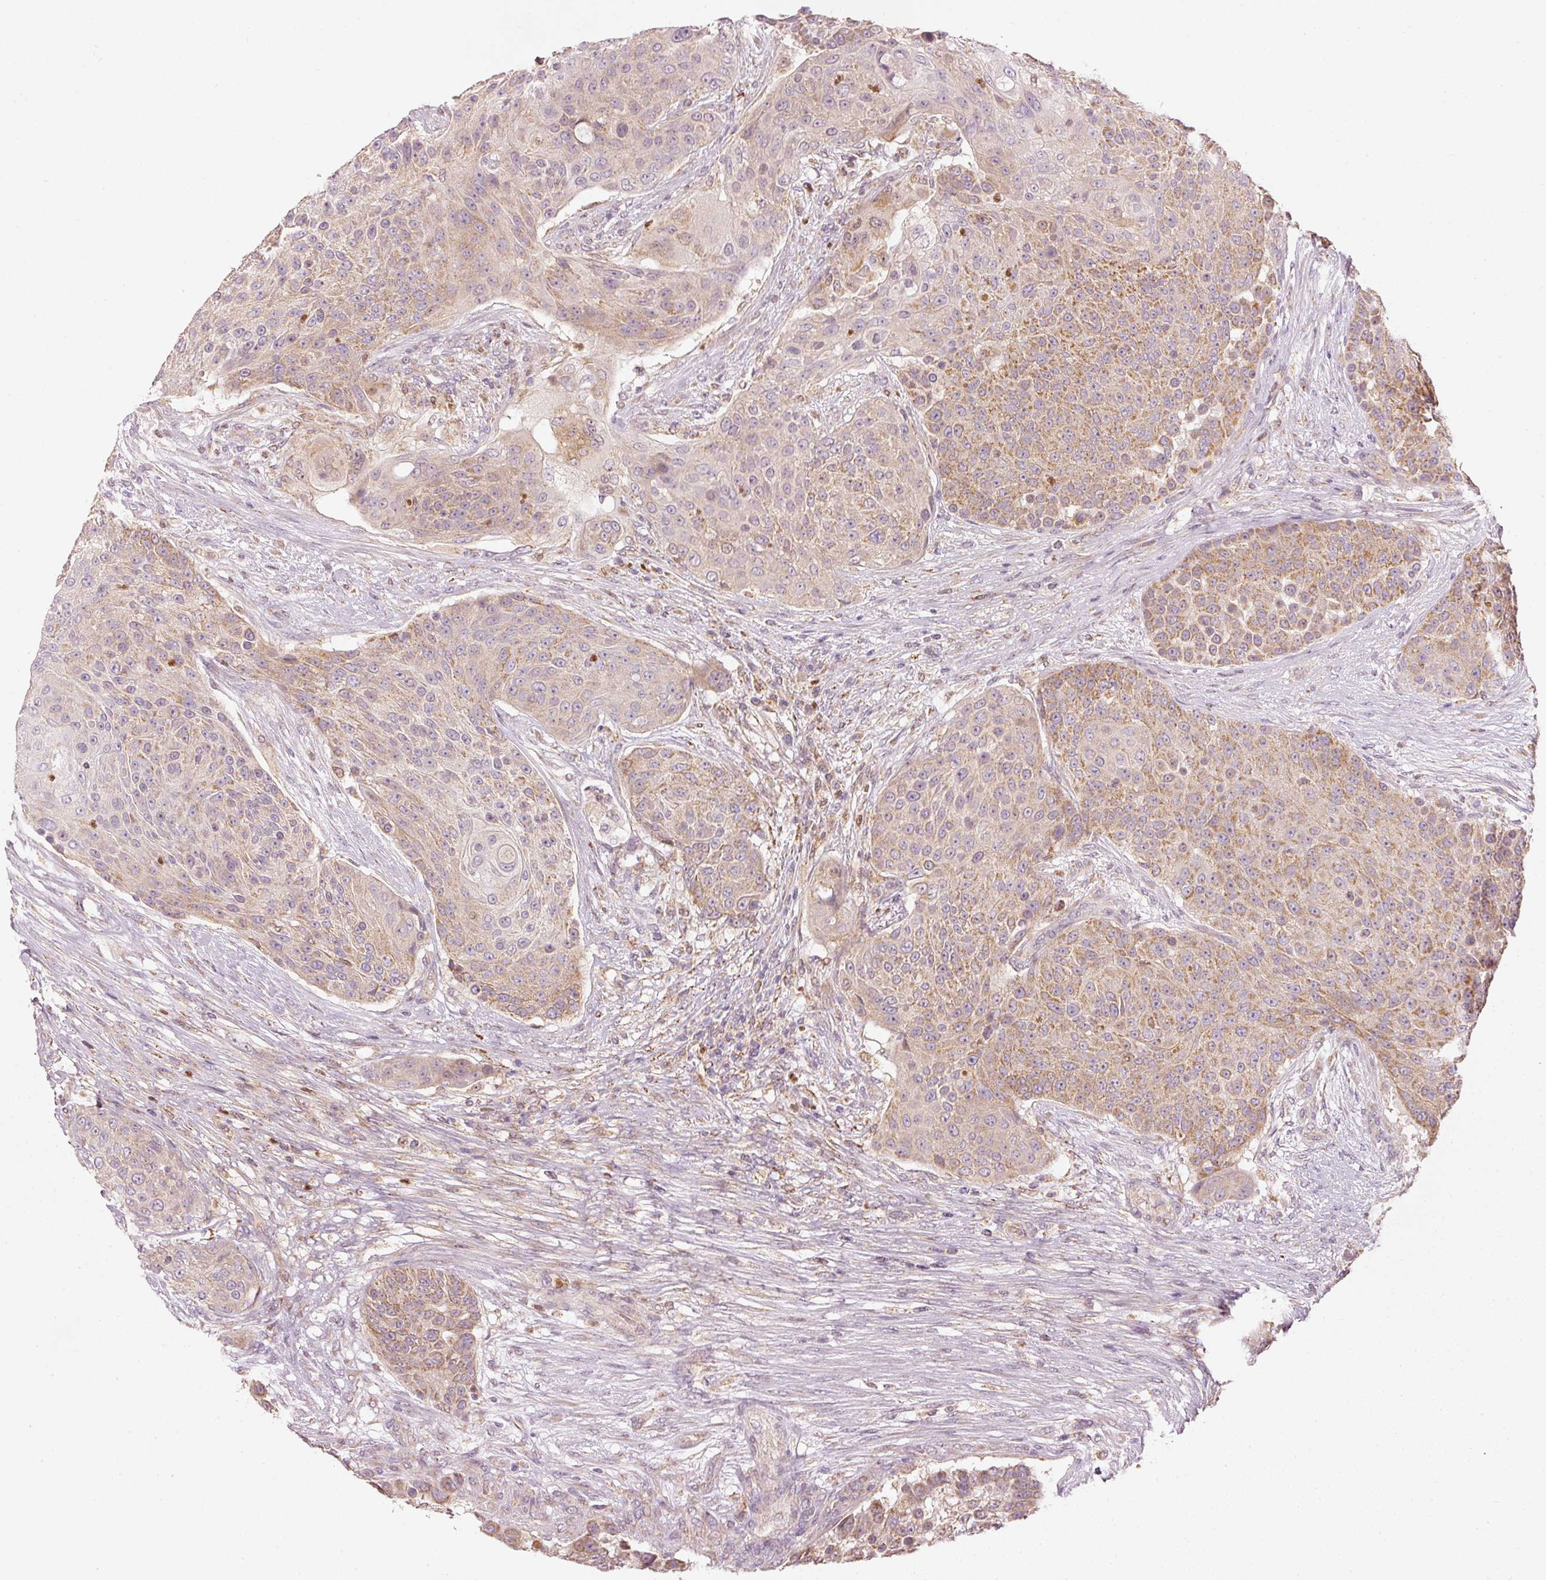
{"staining": {"intensity": "moderate", "quantity": ">75%", "location": "cytoplasmic/membranous"}, "tissue": "urothelial cancer", "cell_type": "Tumor cells", "image_type": "cancer", "snomed": [{"axis": "morphology", "description": "Urothelial carcinoma, High grade"}, {"axis": "topography", "description": "Urinary bladder"}], "caption": "Immunohistochemistry (IHC) image of neoplastic tissue: high-grade urothelial carcinoma stained using immunohistochemistry (IHC) reveals medium levels of moderate protein expression localized specifically in the cytoplasmic/membranous of tumor cells, appearing as a cytoplasmic/membranous brown color.", "gene": "MTHFD1L", "patient": {"sex": "female", "age": 63}}